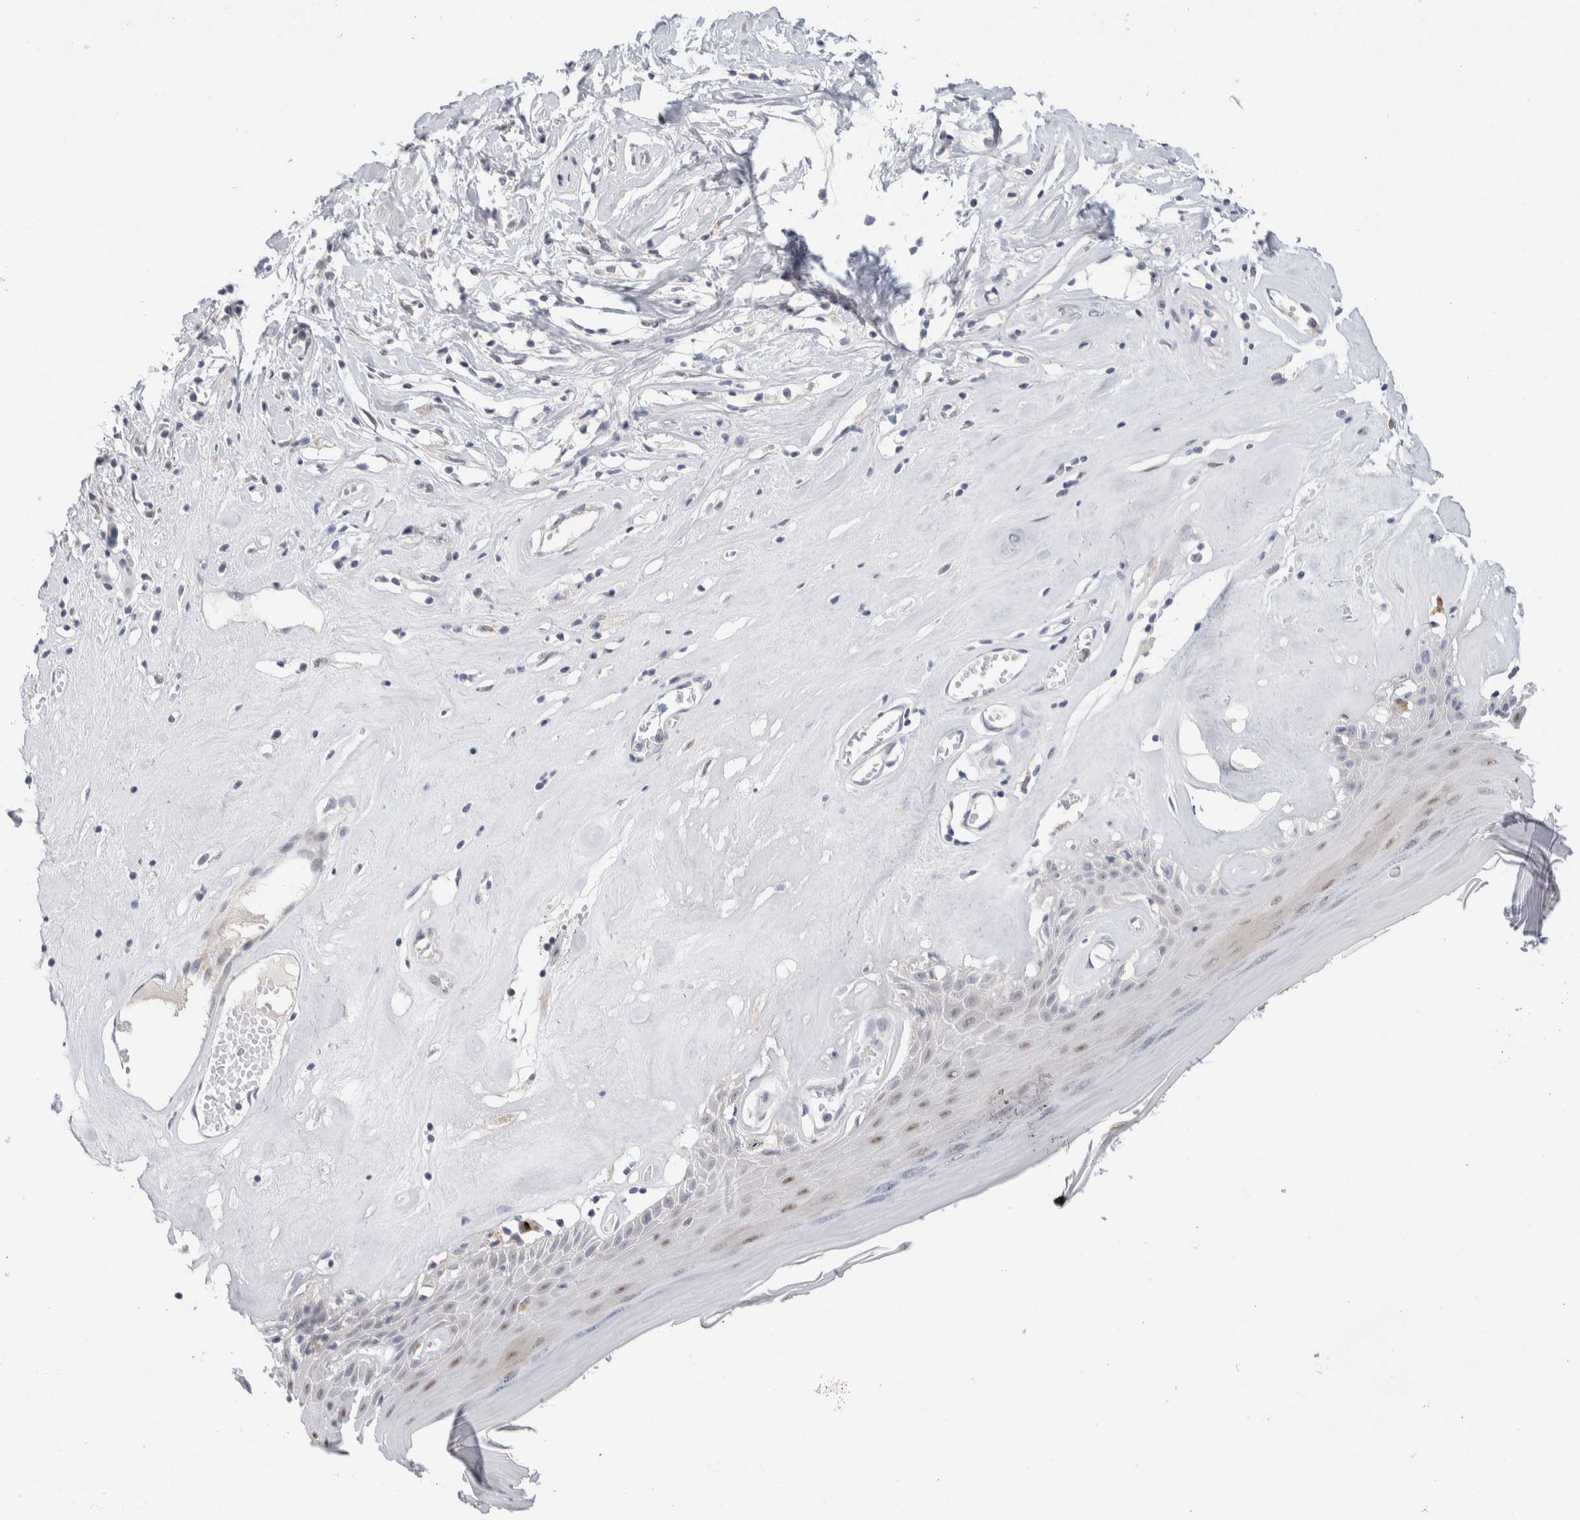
{"staining": {"intensity": "weak", "quantity": "<25%", "location": "nuclear"}, "tissue": "skin", "cell_type": "Epidermal cells", "image_type": "normal", "snomed": [{"axis": "morphology", "description": "Normal tissue, NOS"}, {"axis": "morphology", "description": "Inflammation, NOS"}, {"axis": "topography", "description": "Vulva"}], "caption": "An immunohistochemistry image of unremarkable skin is shown. There is no staining in epidermal cells of skin. (DAB (3,3'-diaminobenzidine) IHC, high magnification).", "gene": "DNAJB6", "patient": {"sex": "female", "age": 84}}